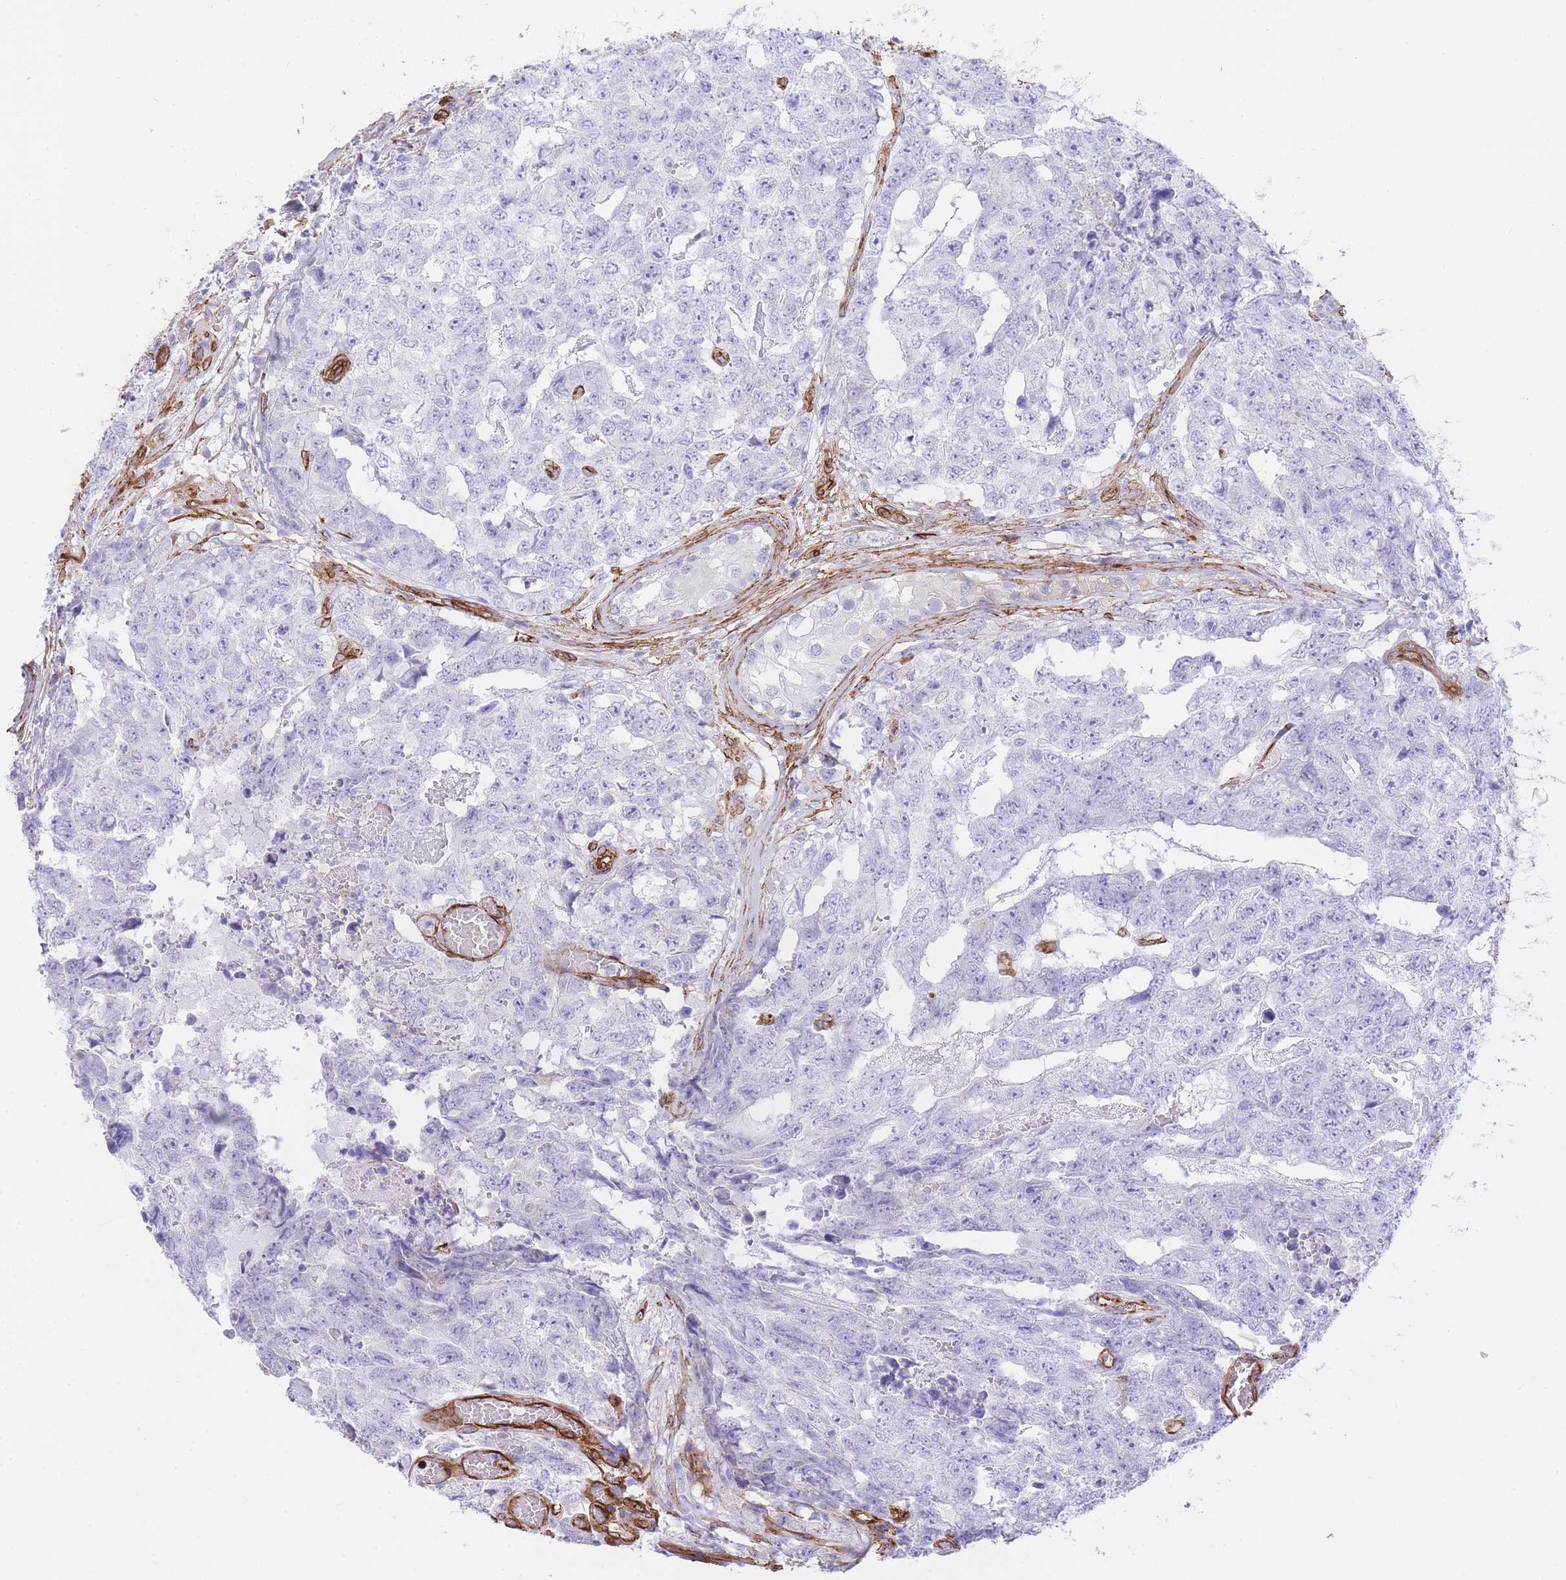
{"staining": {"intensity": "negative", "quantity": "none", "location": "none"}, "tissue": "testis cancer", "cell_type": "Tumor cells", "image_type": "cancer", "snomed": [{"axis": "morphology", "description": "Carcinoma, Embryonal, NOS"}, {"axis": "topography", "description": "Testis"}], "caption": "Immunohistochemistry histopathology image of neoplastic tissue: testis cancer (embryonal carcinoma) stained with DAB (3,3'-diaminobenzidine) displays no significant protein expression in tumor cells.", "gene": "CAVIN1", "patient": {"sex": "male", "age": 25}}